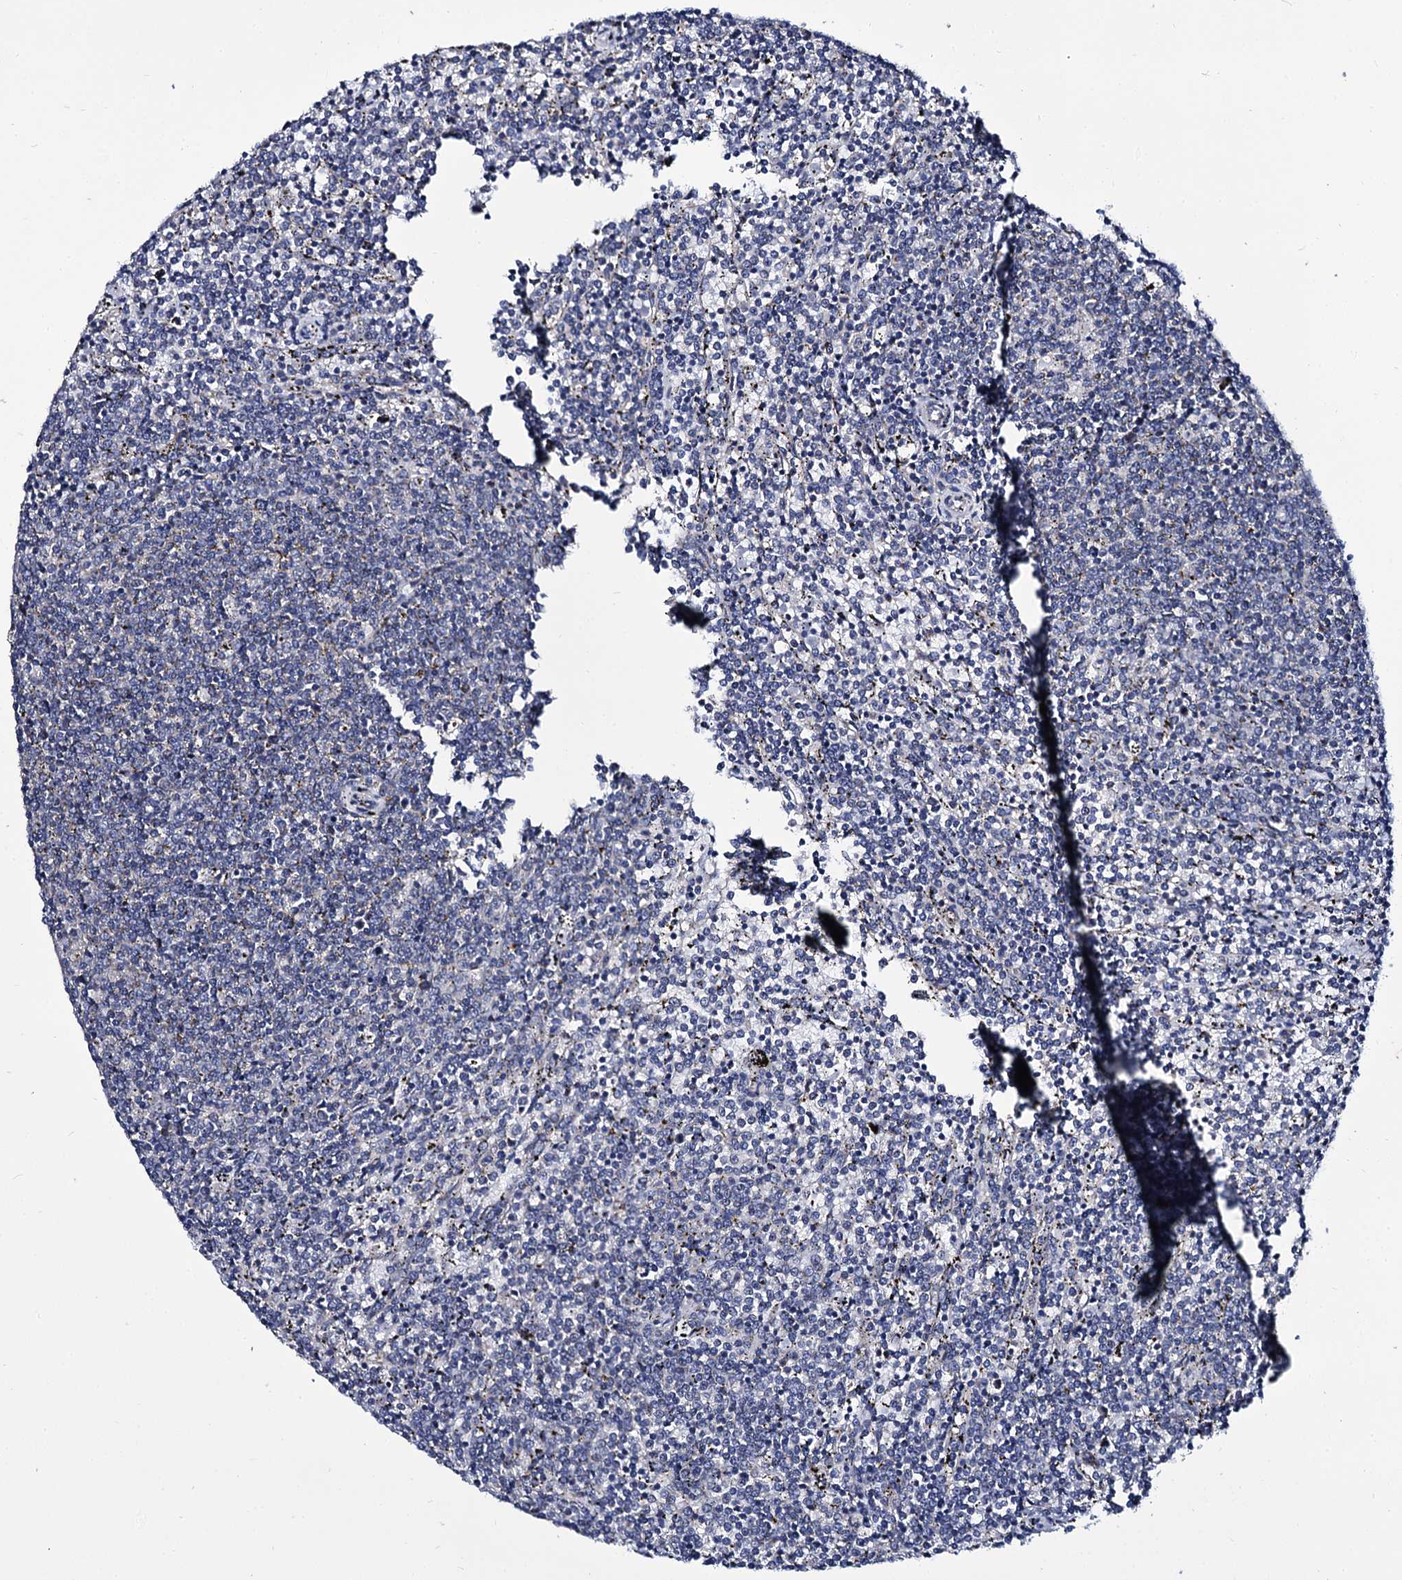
{"staining": {"intensity": "negative", "quantity": "none", "location": "none"}, "tissue": "lymphoma", "cell_type": "Tumor cells", "image_type": "cancer", "snomed": [{"axis": "morphology", "description": "Malignant lymphoma, non-Hodgkin's type, Low grade"}, {"axis": "topography", "description": "Spleen"}], "caption": "IHC of low-grade malignant lymphoma, non-Hodgkin's type shows no positivity in tumor cells. The staining is performed using DAB brown chromogen with nuclei counter-stained in using hematoxylin.", "gene": "PANX2", "patient": {"sex": "female", "age": 50}}